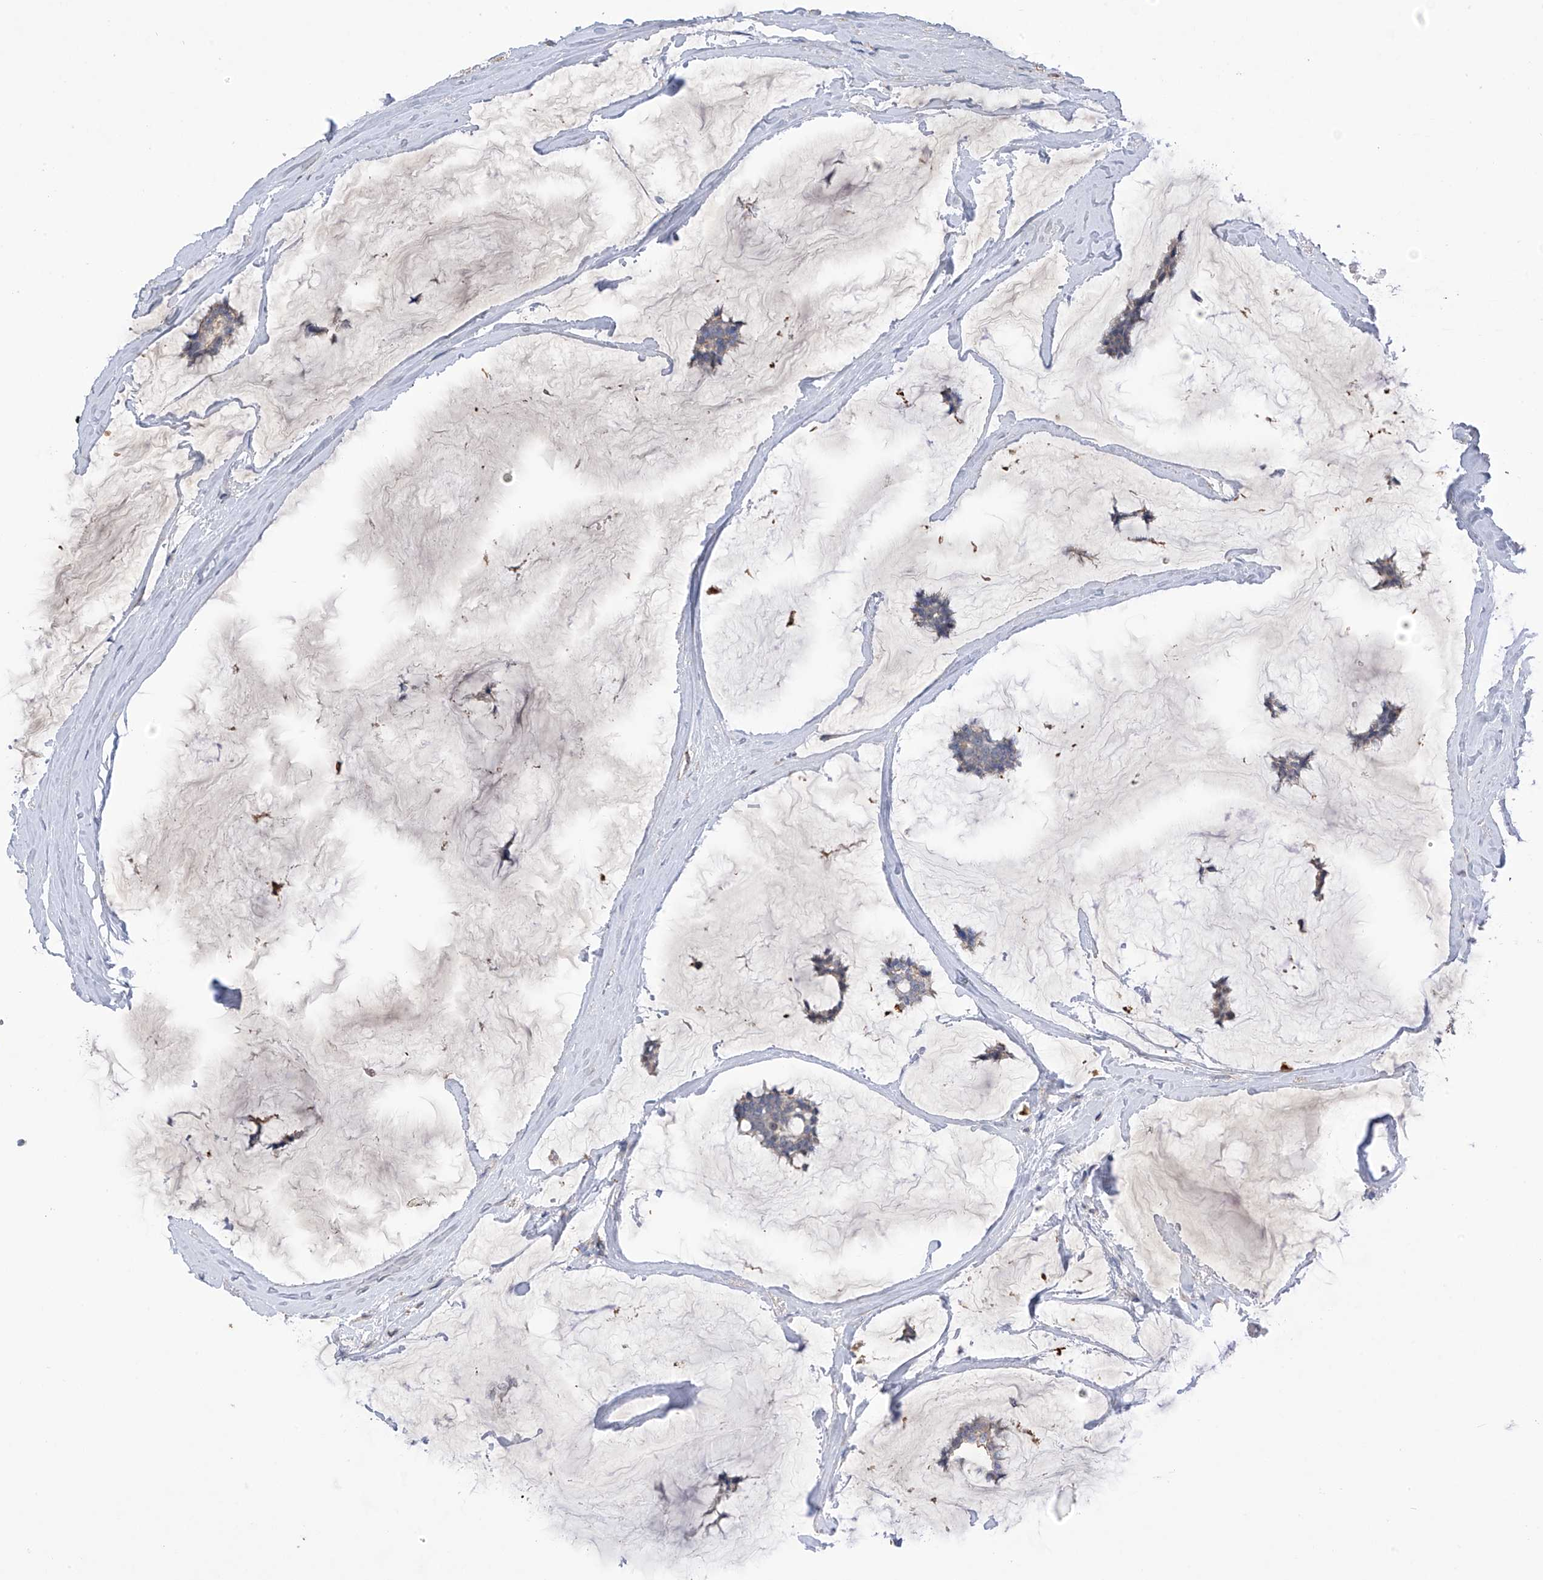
{"staining": {"intensity": "negative", "quantity": "none", "location": "none"}, "tissue": "breast cancer", "cell_type": "Tumor cells", "image_type": "cancer", "snomed": [{"axis": "morphology", "description": "Duct carcinoma"}, {"axis": "topography", "description": "Breast"}], "caption": "There is no significant staining in tumor cells of breast invasive ductal carcinoma. (DAB (3,3'-diaminobenzidine) immunohistochemistry, high magnification).", "gene": "SLFN14", "patient": {"sex": "female", "age": 93}}